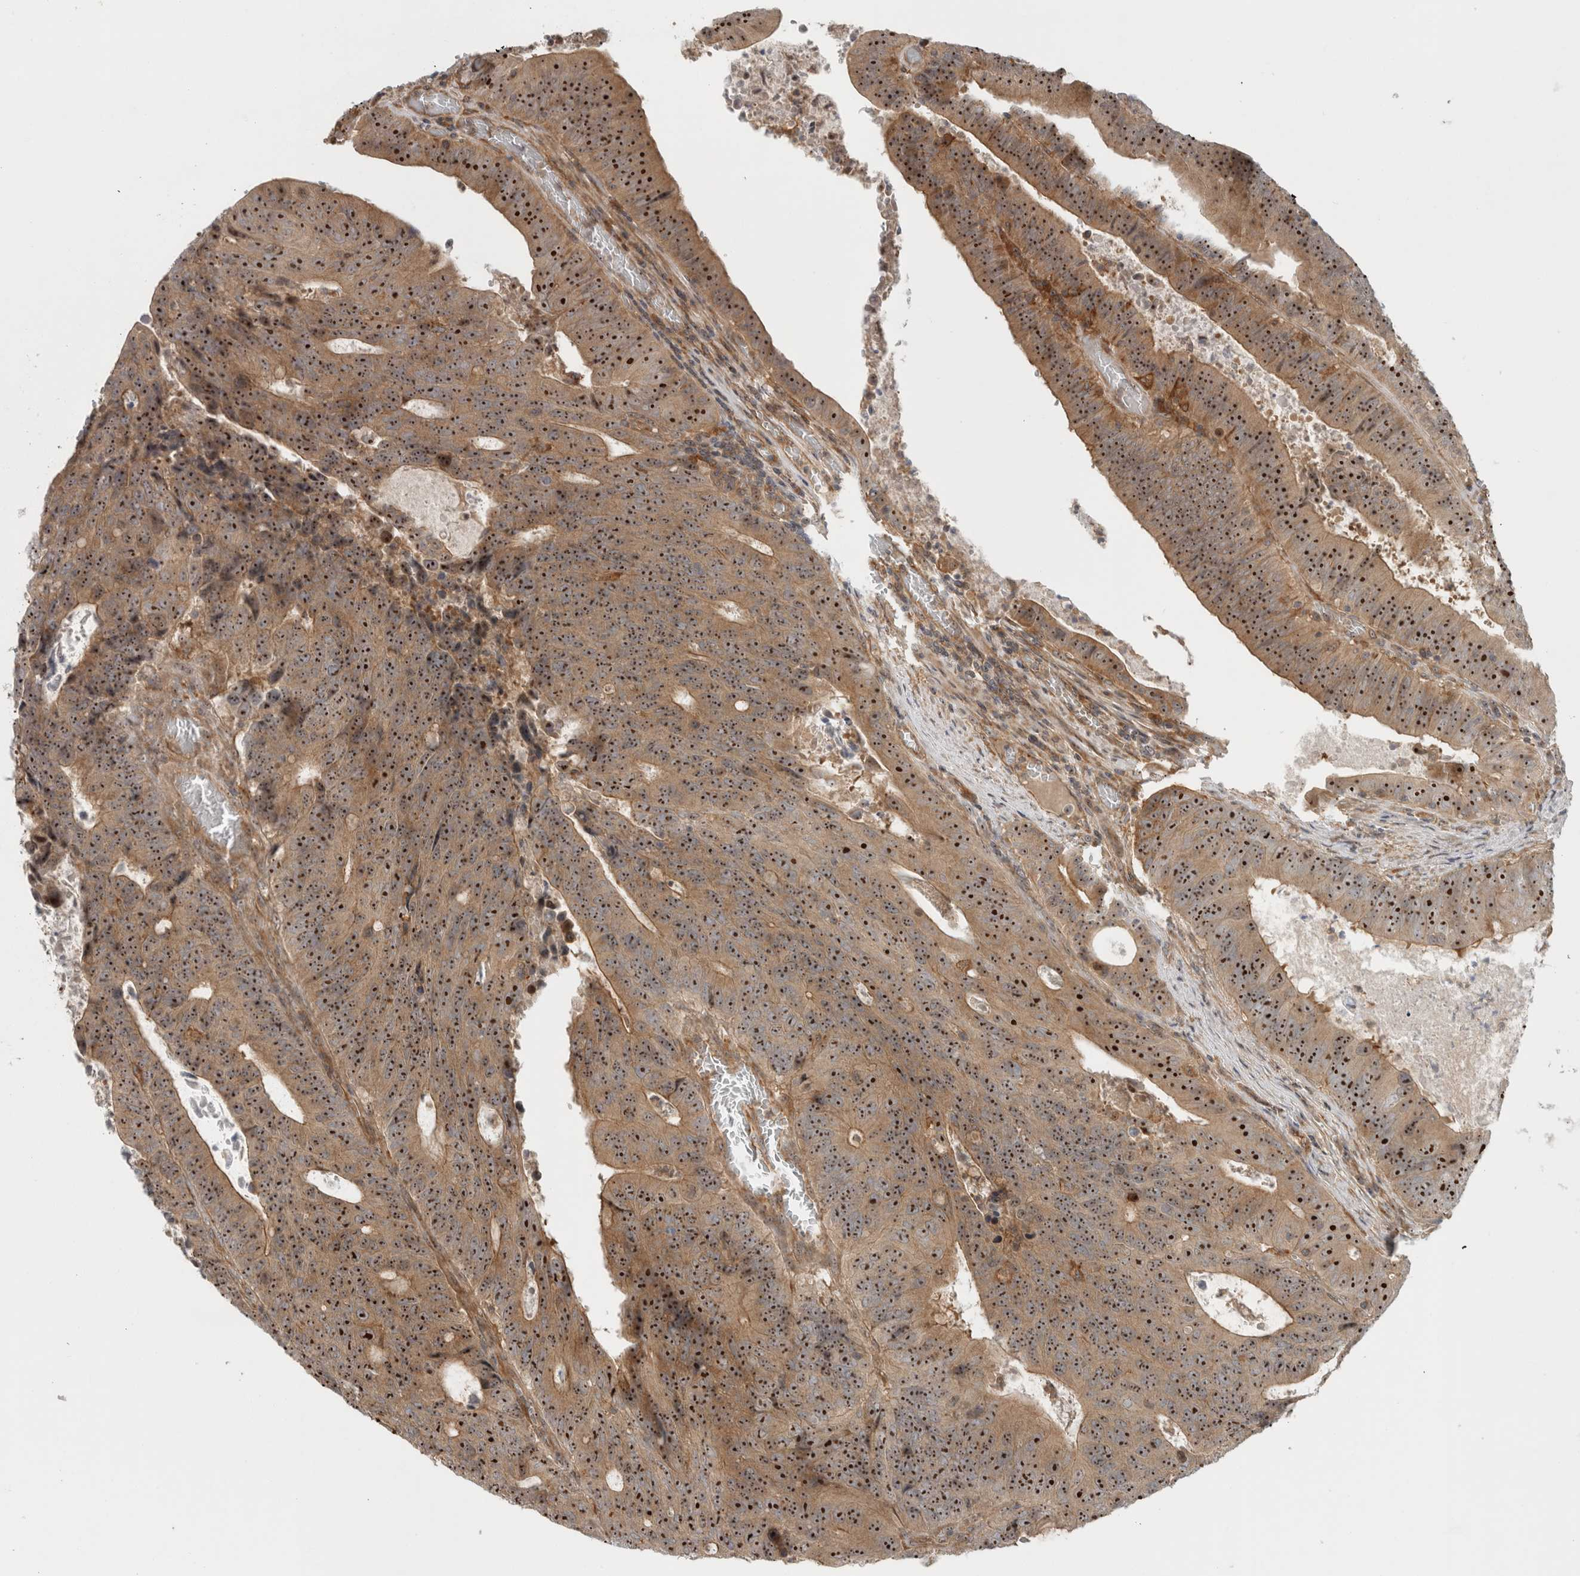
{"staining": {"intensity": "strong", "quantity": ">75%", "location": "cytoplasmic/membranous,nuclear"}, "tissue": "colorectal cancer", "cell_type": "Tumor cells", "image_type": "cancer", "snomed": [{"axis": "morphology", "description": "Adenocarcinoma, NOS"}, {"axis": "topography", "description": "Colon"}], "caption": "An immunohistochemistry (IHC) image of tumor tissue is shown. Protein staining in brown labels strong cytoplasmic/membranous and nuclear positivity in adenocarcinoma (colorectal) within tumor cells. (IHC, brightfield microscopy, high magnification).", "gene": "WASF2", "patient": {"sex": "male", "age": 87}}